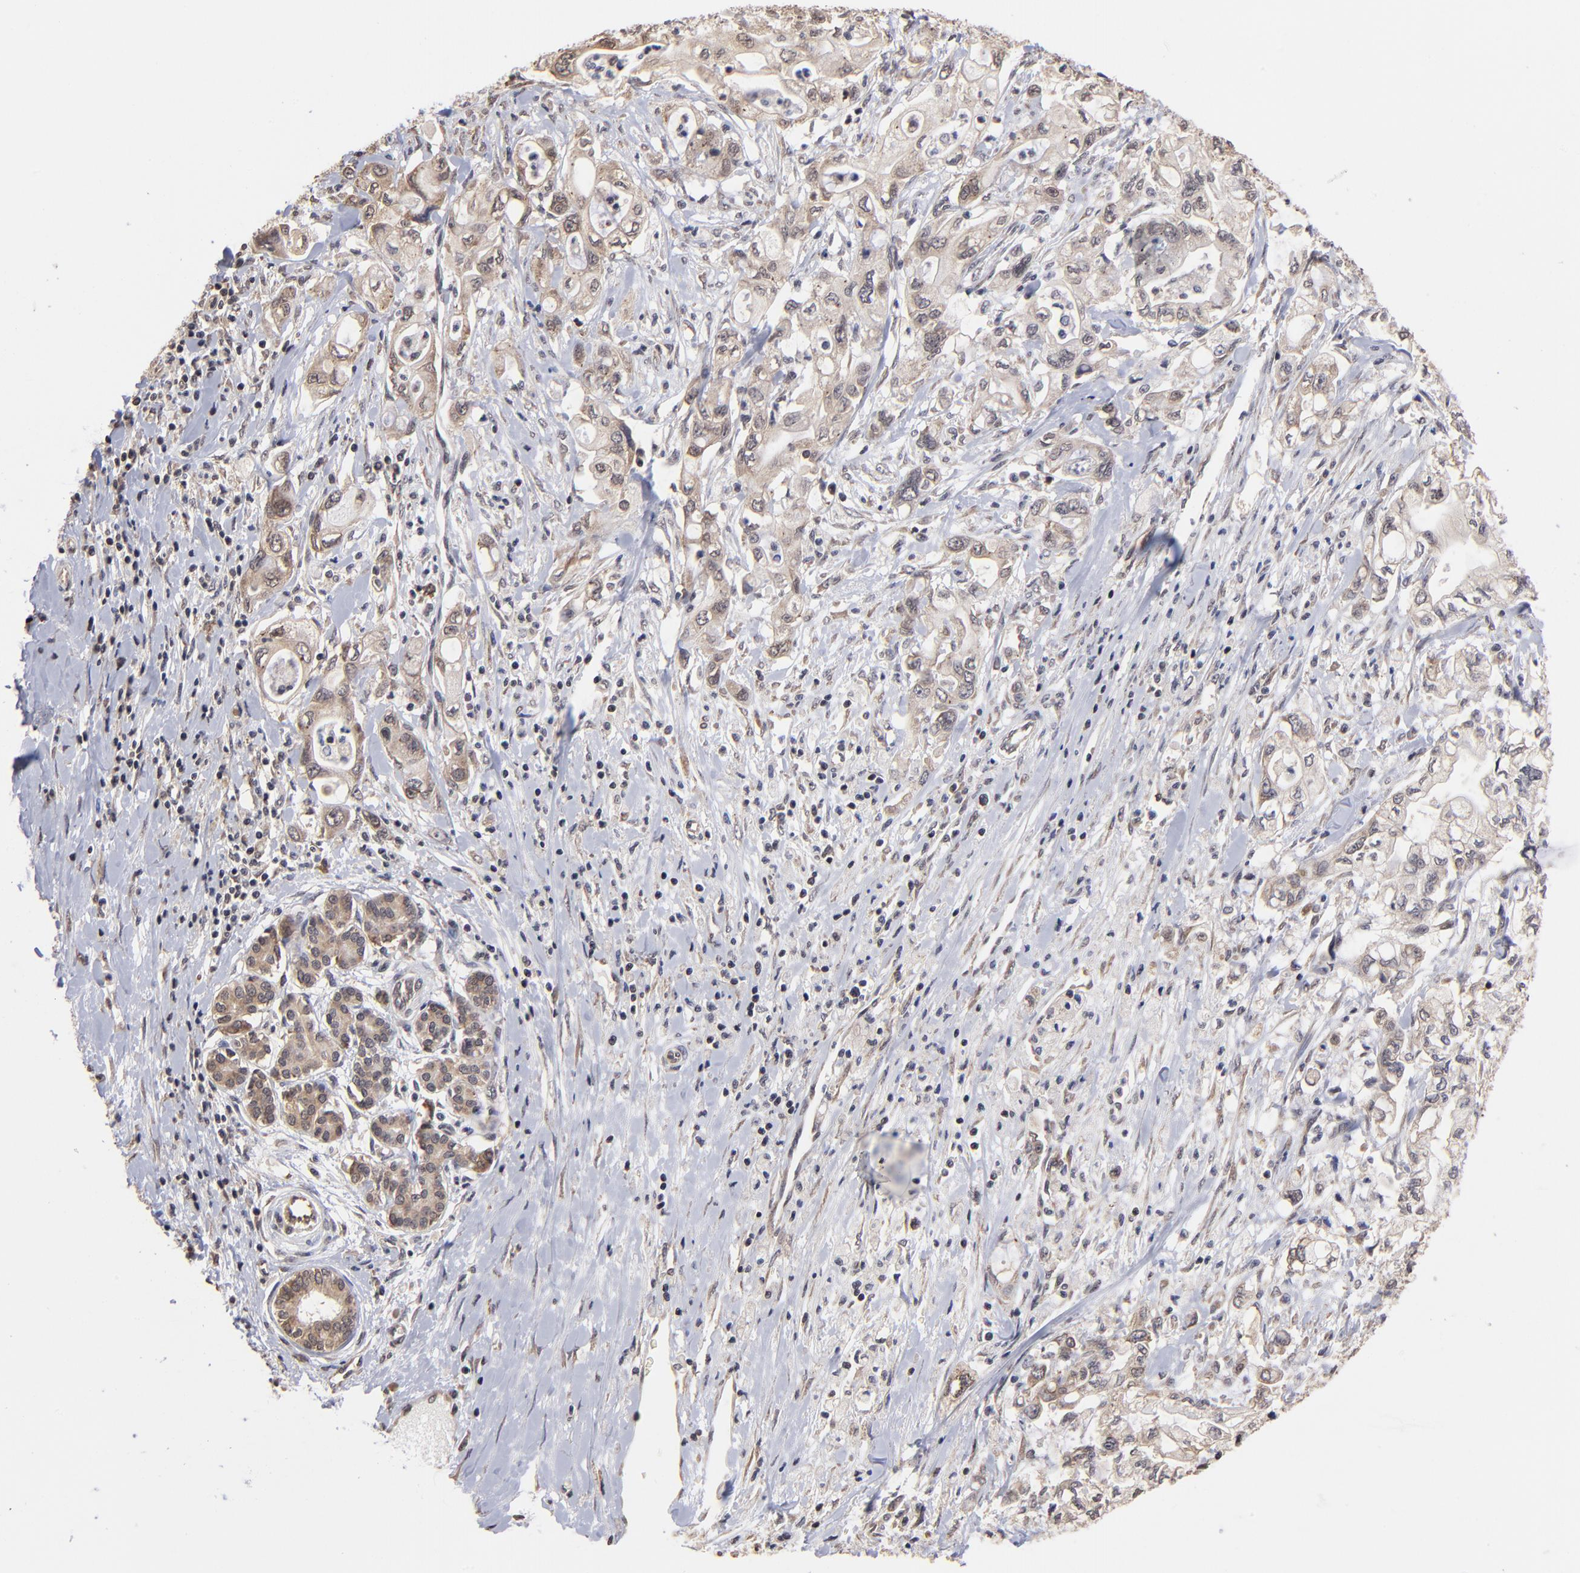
{"staining": {"intensity": "weak", "quantity": ">75%", "location": "cytoplasmic/membranous"}, "tissue": "pancreatic cancer", "cell_type": "Tumor cells", "image_type": "cancer", "snomed": [{"axis": "morphology", "description": "Adenocarcinoma, NOS"}, {"axis": "topography", "description": "Pancreas"}], "caption": "Human pancreatic cancer stained with a protein marker displays weak staining in tumor cells.", "gene": "BRPF1", "patient": {"sex": "male", "age": 79}}